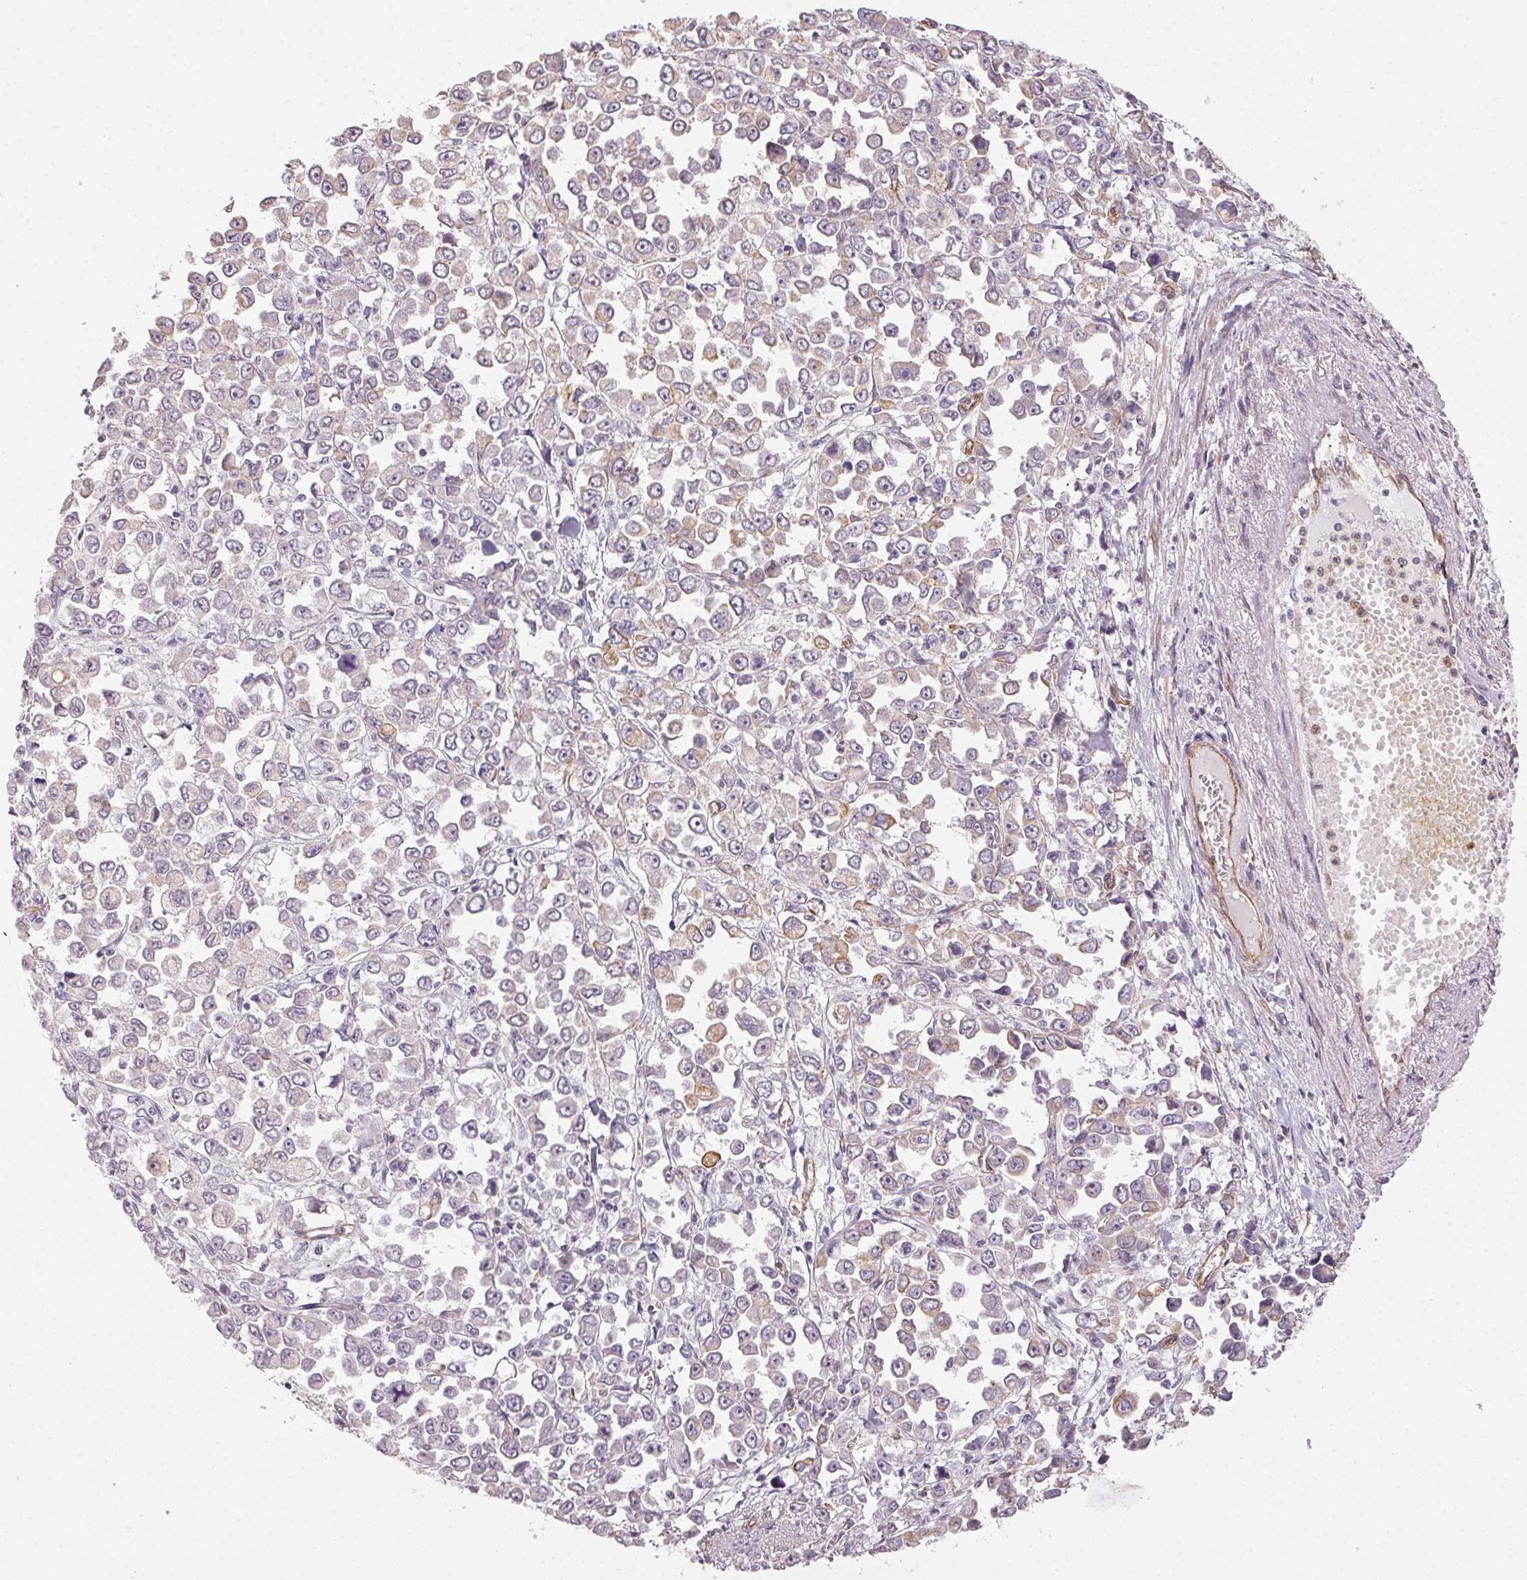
{"staining": {"intensity": "negative", "quantity": "none", "location": "none"}, "tissue": "stomach cancer", "cell_type": "Tumor cells", "image_type": "cancer", "snomed": [{"axis": "morphology", "description": "Adenocarcinoma, NOS"}, {"axis": "topography", "description": "Stomach, upper"}], "caption": "IHC micrograph of human stomach adenocarcinoma stained for a protein (brown), which demonstrates no expression in tumor cells. (Stains: DAB (3,3'-diaminobenzidine) immunohistochemistry (IHC) with hematoxylin counter stain, Microscopy: brightfield microscopy at high magnification).", "gene": "PLA2G4F", "patient": {"sex": "male", "age": 70}}